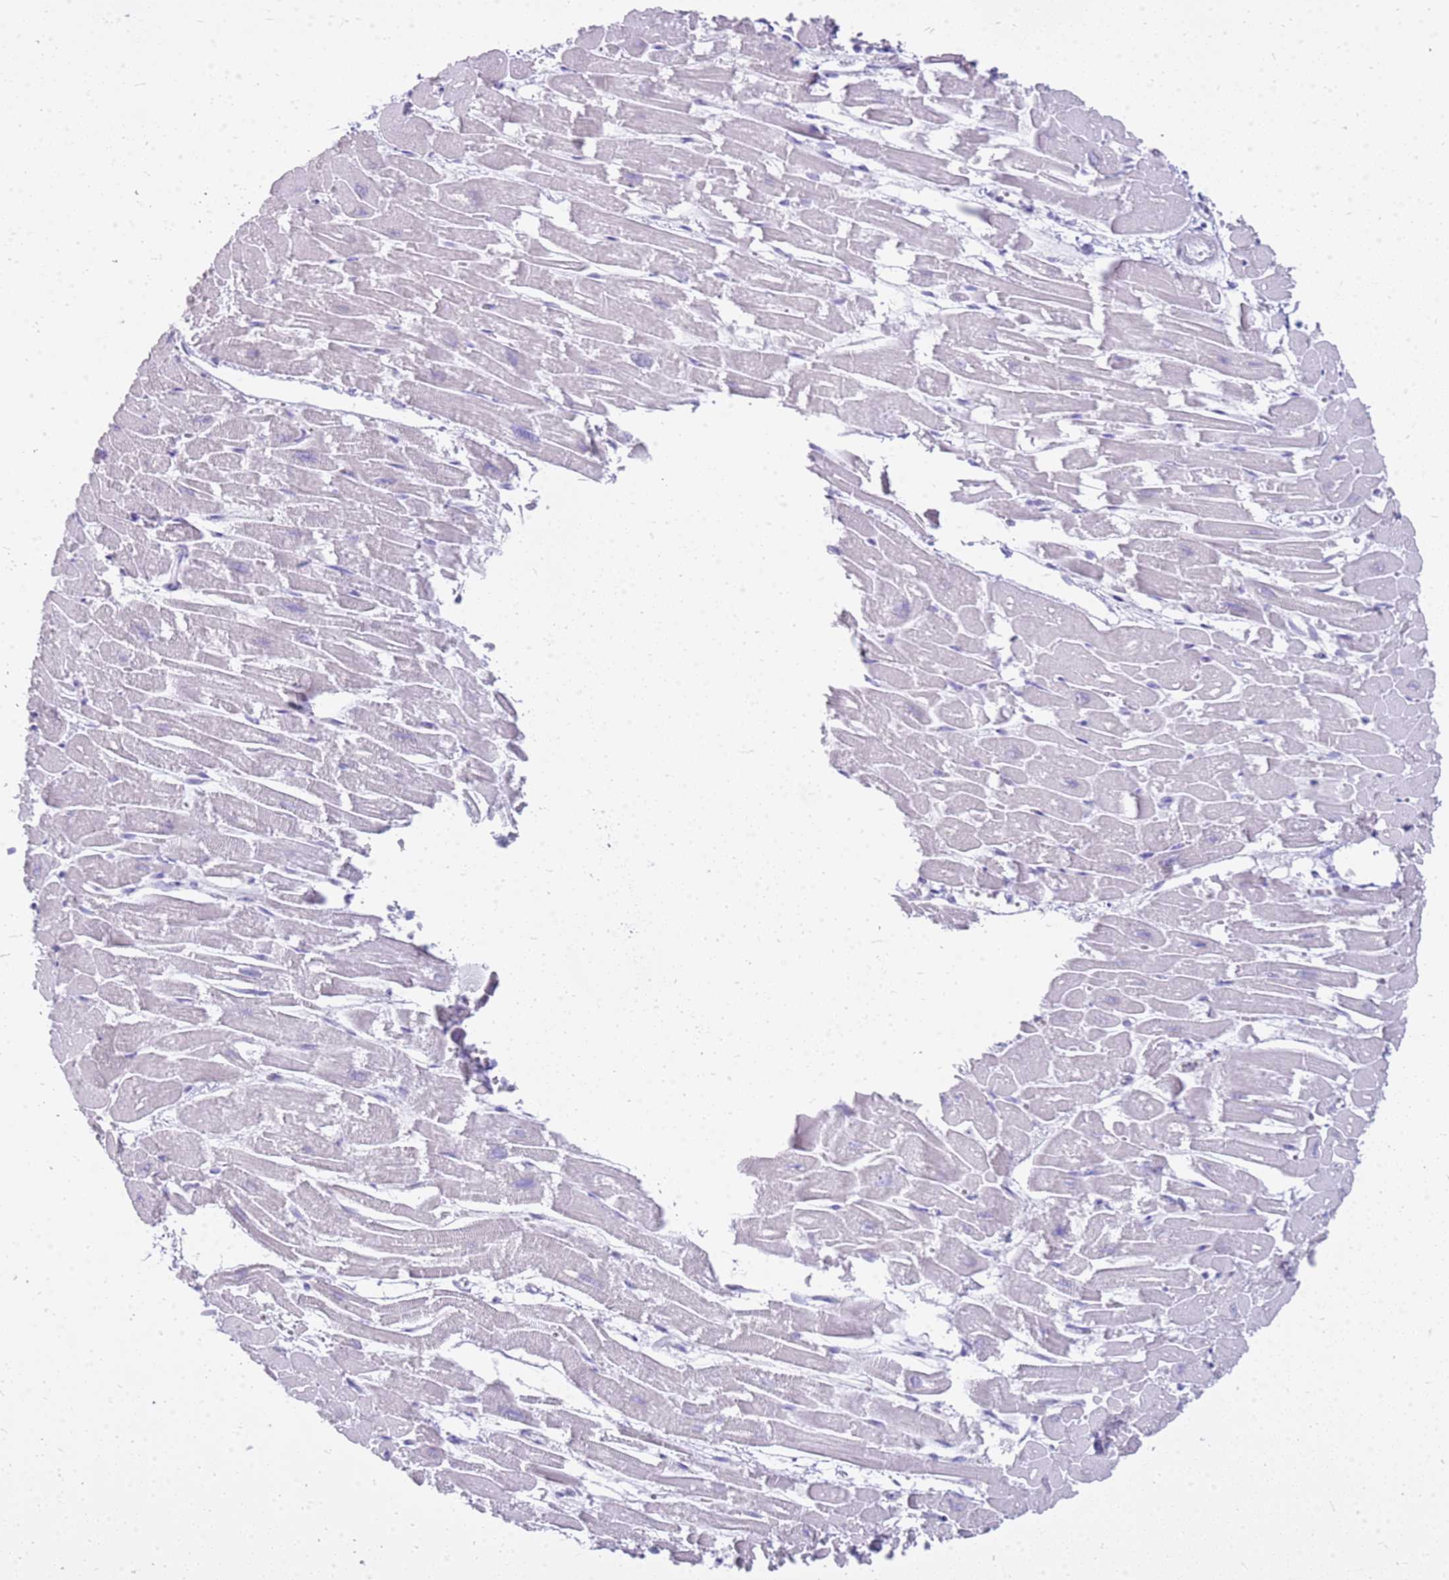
{"staining": {"intensity": "negative", "quantity": "none", "location": "none"}, "tissue": "heart muscle", "cell_type": "Cardiomyocytes", "image_type": "normal", "snomed": [{"axis": "morphology", "description": "Normal tissue, NOS"}, {"axis": "topography", "description": "Heart"}], "caption": "Heart muscle was stained to show a protein in brown. There is no significant positivity in cardiomyocytes. (DAB (3,3'-diaminobenzidine) immunohistochemistry (IHC) with hematoxylin counter stain).", "gene": "CSTA", "patient": {"sex": "male", "age": 54}}